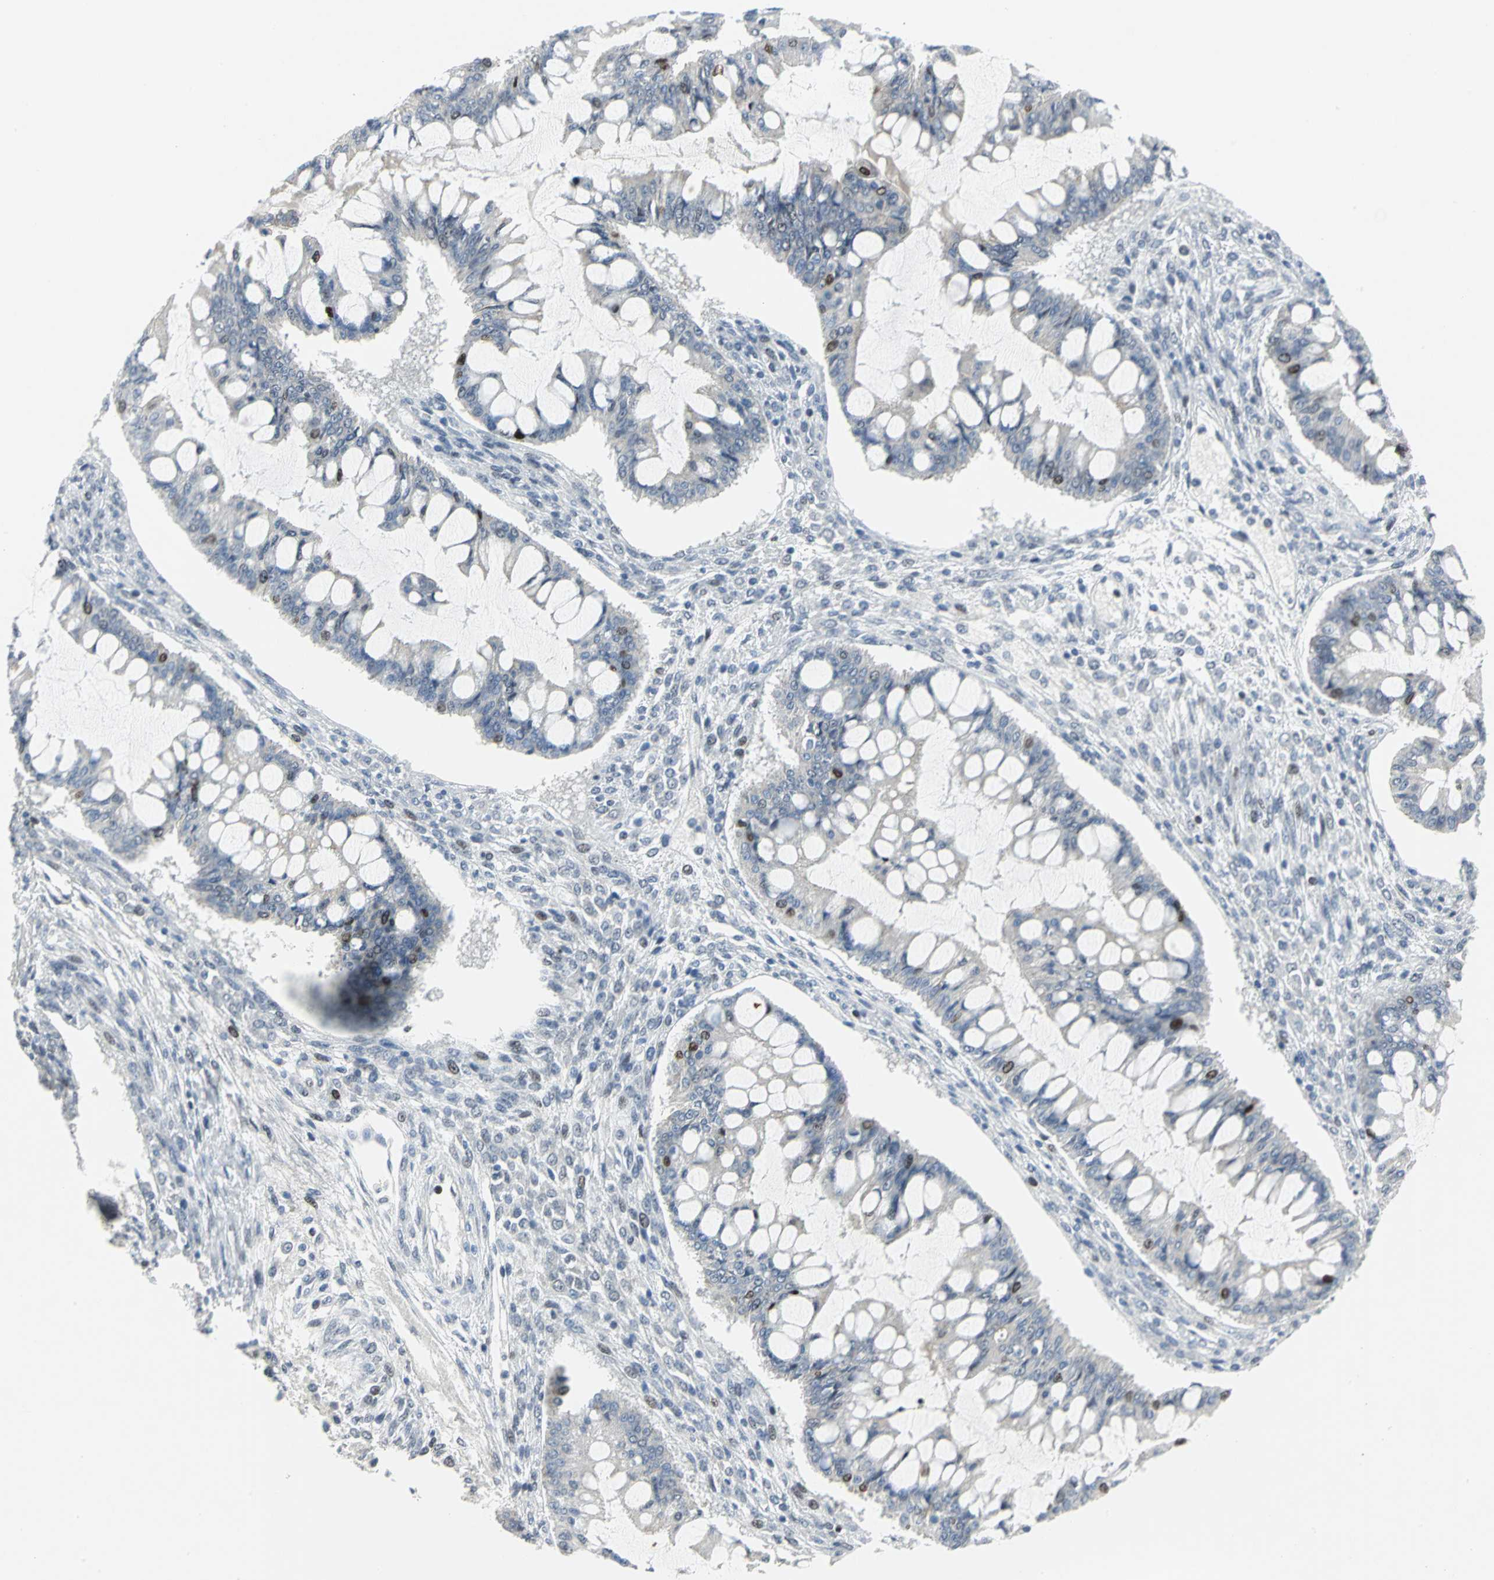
{"staining": {"intensity": "moderate", "quantity": "<25%", "location": "nuclear"}, "tissue": "ovarian cancer", "cell_type": "Tumor cells", "image_type": "cancer", "snomed": [{"axis": "morphology", "description": "Cystadenocarcinoma, mucinous, NOS"}, {"axis": "topography", "description": "Ovary"}], "caption": "Mucinous cystadenocarcinoma (ovarian) stained with a brown dye displays moderate nuclear positive staining in about <25% of tumor cells.", "gene": "RPA1", "patient": {"sex": "female", "age": 73}}